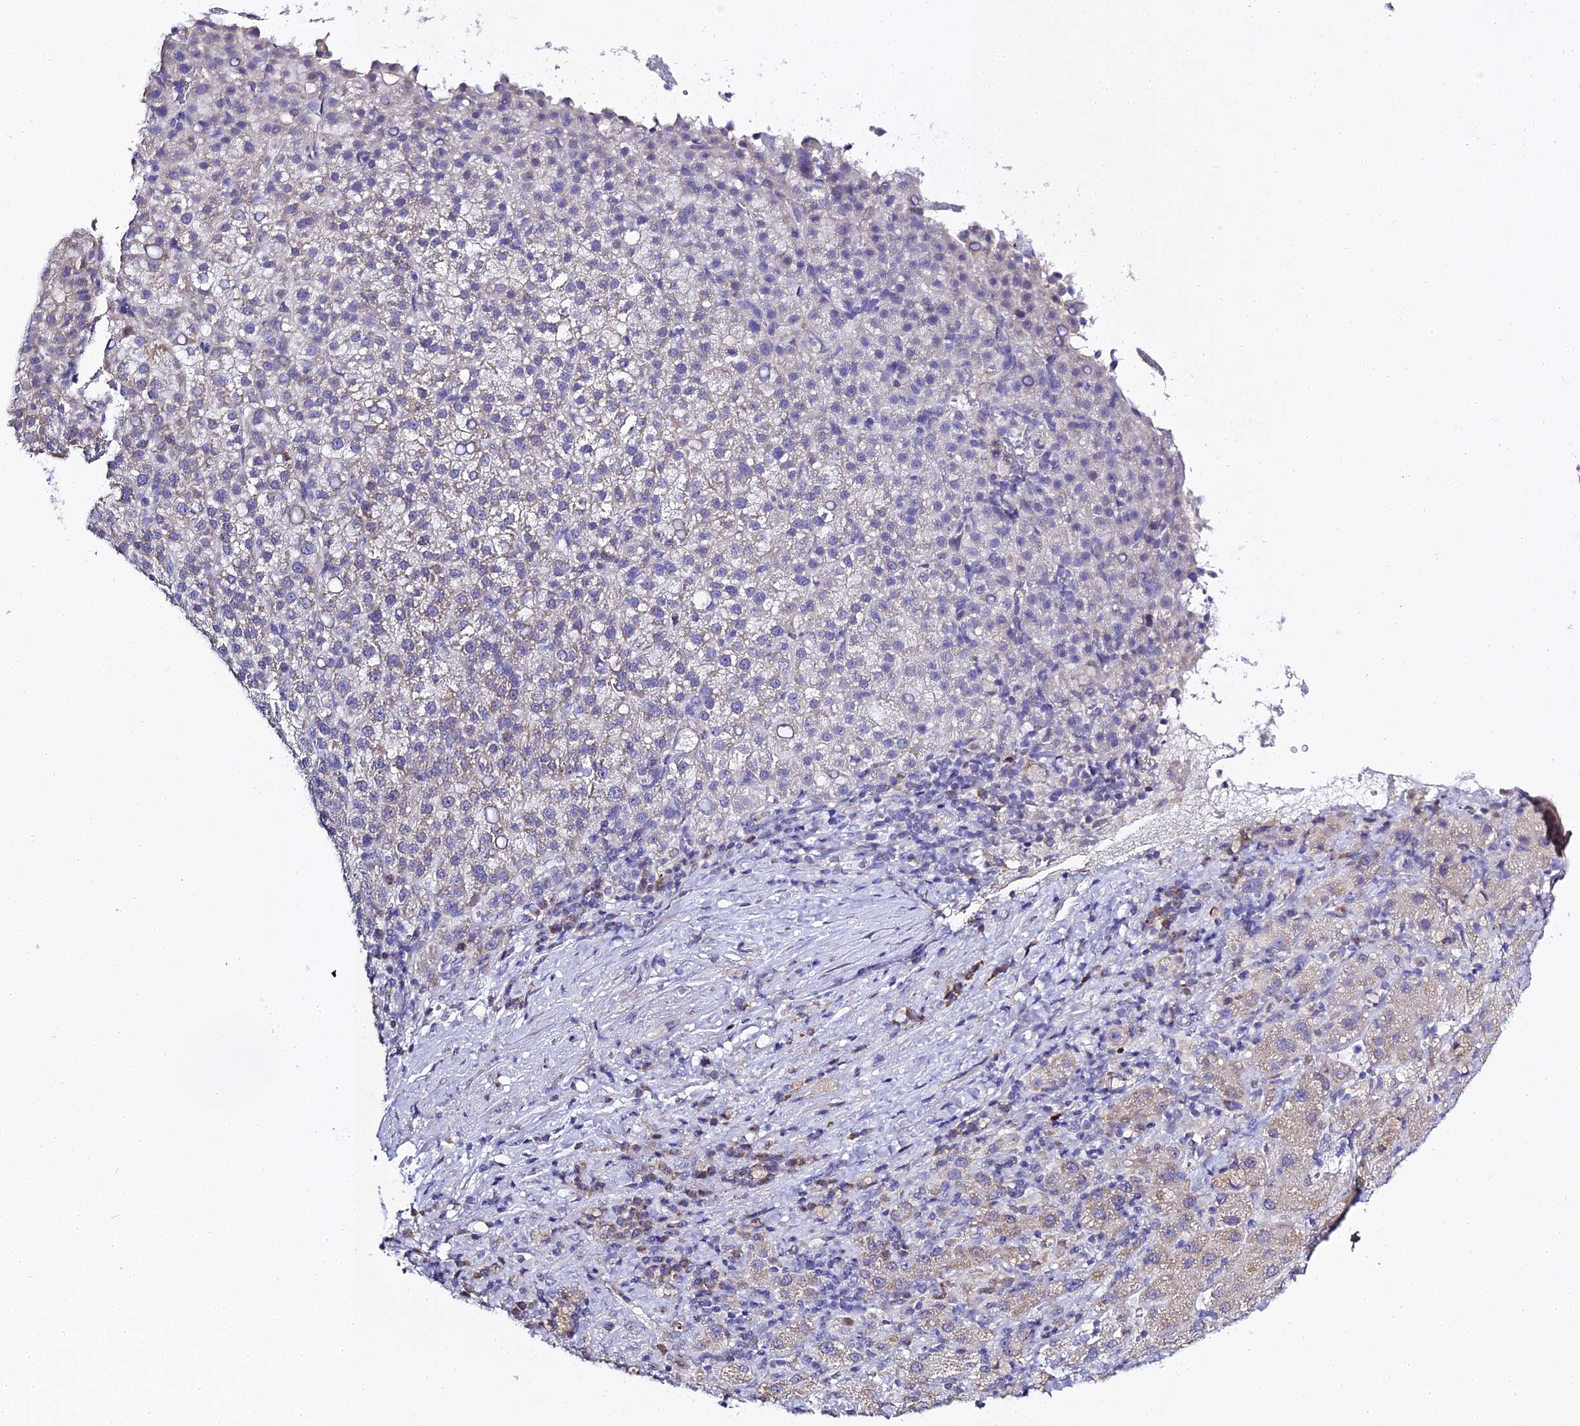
{"staining": {"intensity": "negative", "quantity": "none", "location": "none"}, "tissue": "liver cancer", "cell_type": "Tumor cells", "image_type": "cancer", "snomed": [{"axis": "morphology", "description": "Carcinoma, Hepatocellular, NOS"}, {"axis": "topography", "description": "Liver"}], "caption": "Liver hepatocellular carcinoma was stained to show a protein in brown. There is no significant positivity in tumor cells.", "gene": "SERP1", "patient": {"sex": "female", "age": 58}}